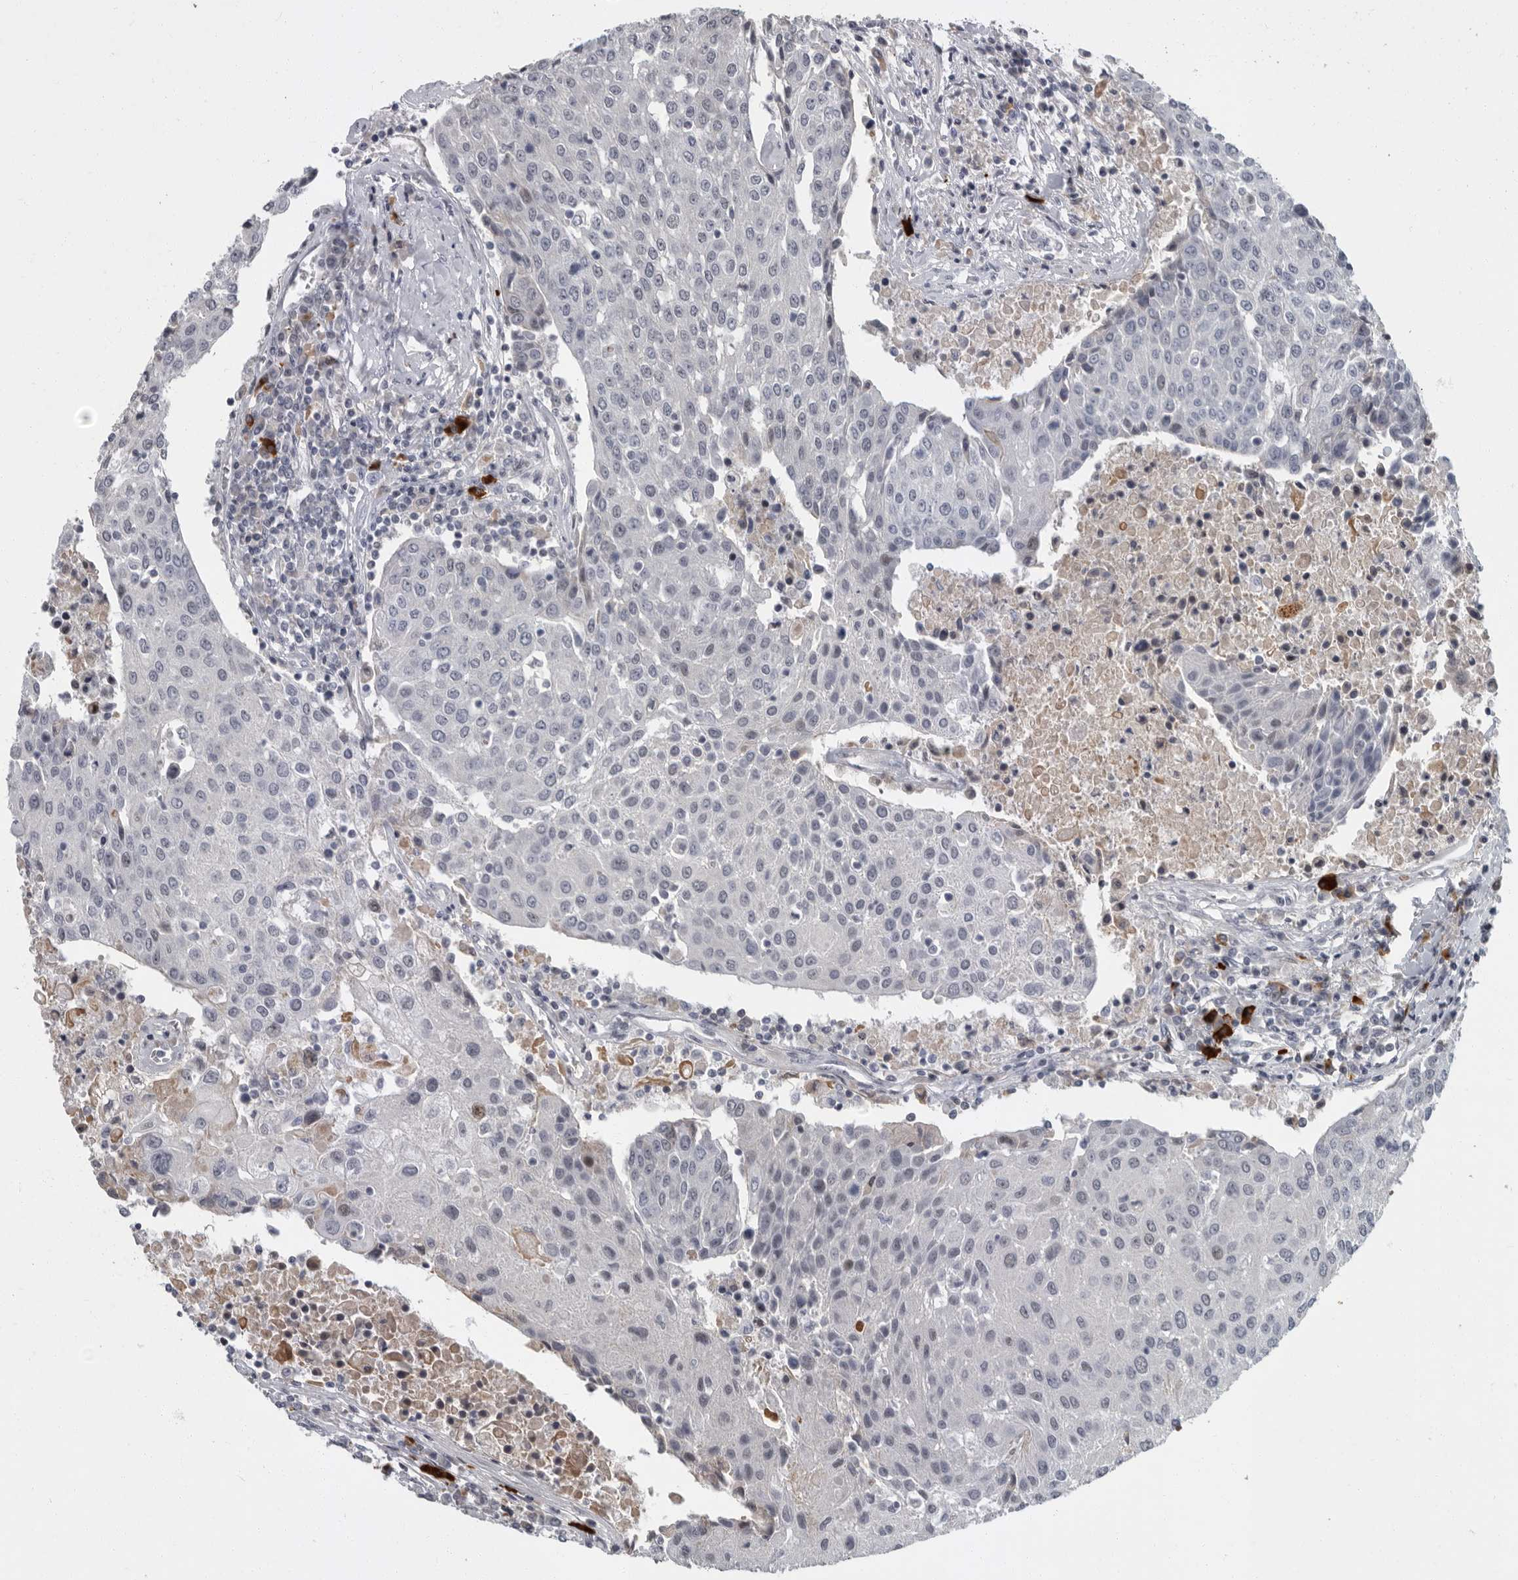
{"staining": {"intensity": "negative", "quantity": "none", "location": "none"}, "tissue": "urothelial cancer", "cell_type": "Tumor cells", "image_type": "cancer", "snomed": [{"axis": "morphology", "description": "Urothelial carcinoma, High grade"}, {"axis": "topography", "description": "Urinary bladder"}], "caption": "The micrograph reveals no significant staining in tumor cells of urothelial cancer.", "gene": "SLC25A39", "patient": {"sex": "female", "age": 85}}